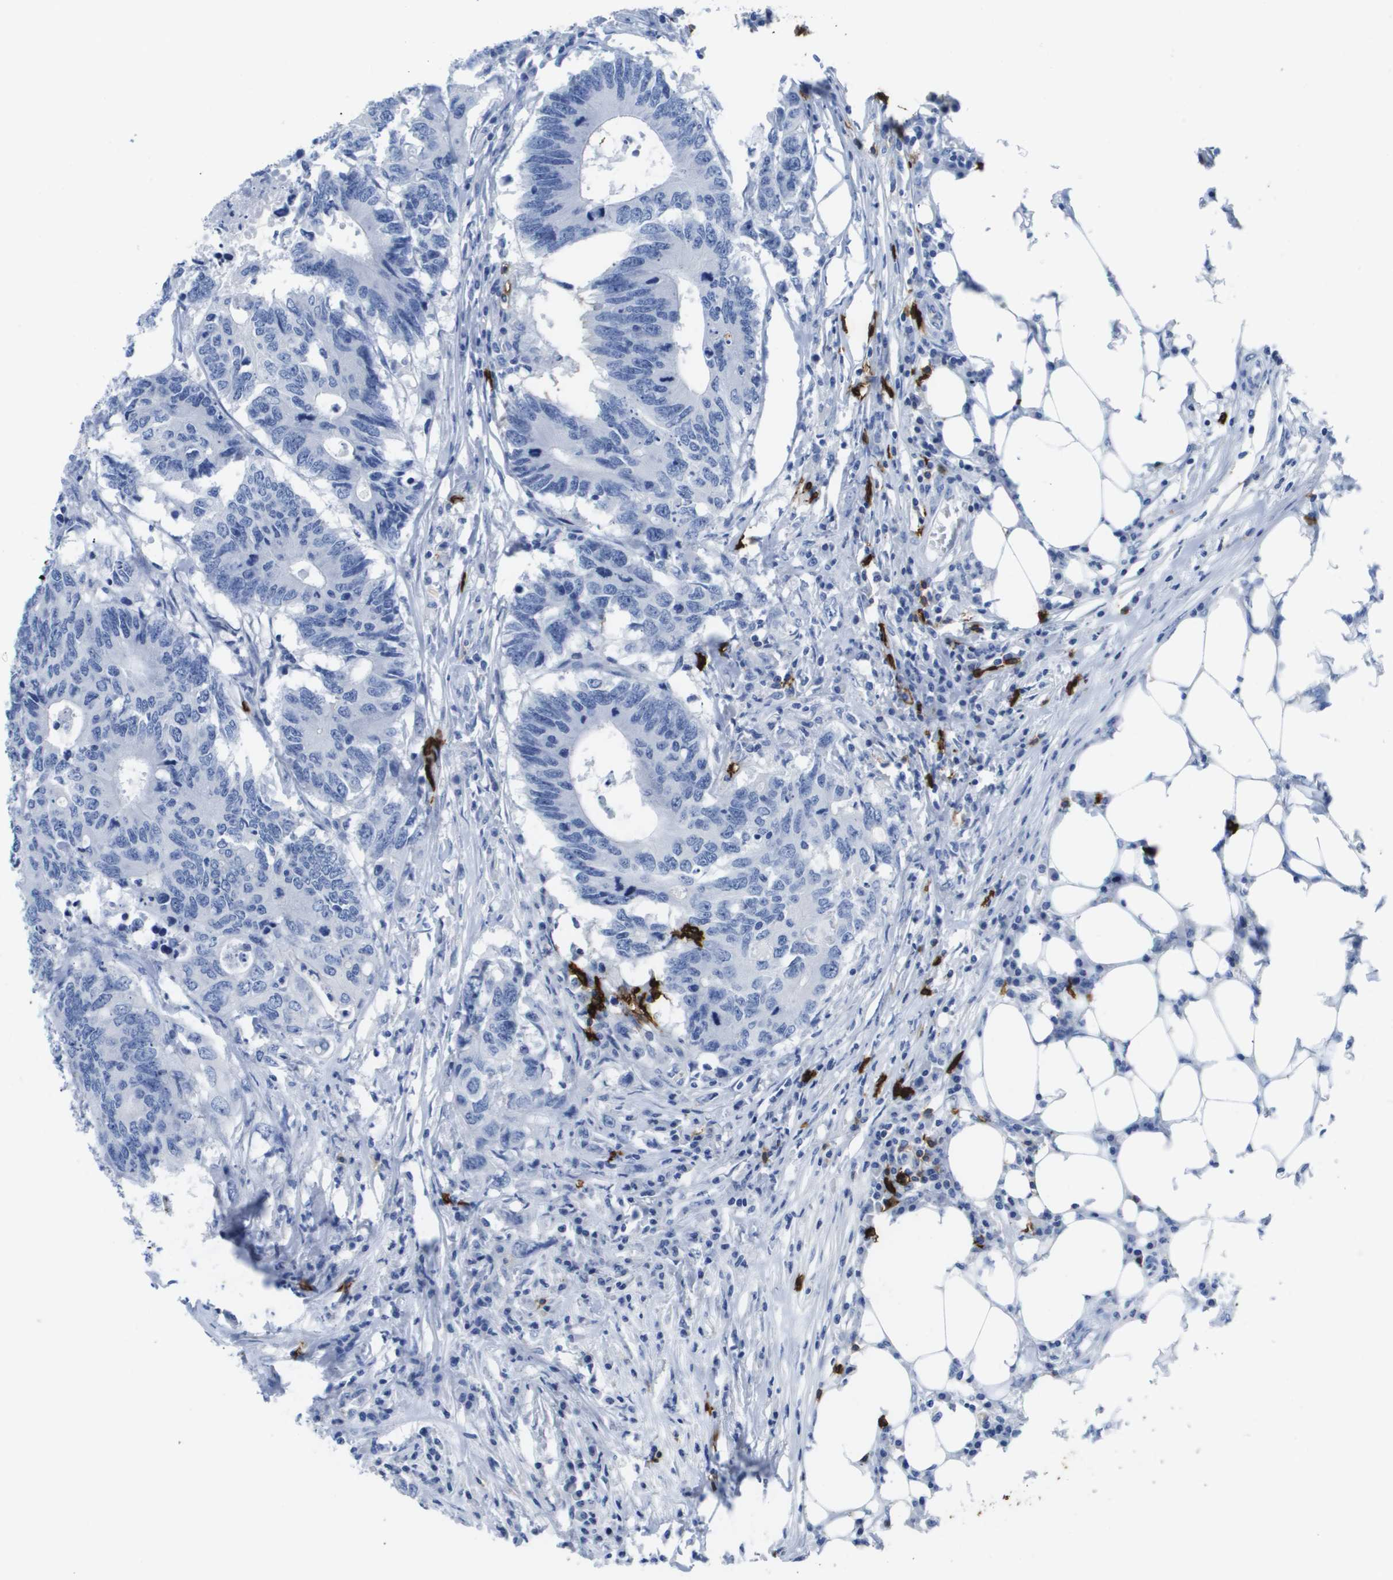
{"staining": {"intensity": "negative", "quantity": "none", "location": "none"}, "tissue": "colorectal cancer", "cell_type": "Tumor cells", "image_type": "cancer", "snomed": [{"axis": "morphology", "description": "Adenocarcinoma, NOS"}, {"axis": "topography", "description": "Colon"}], "caption": "Adenocarcinoma (colorectal) stained for a protein using immunohistochemistry exhibits no positivity tumor cells.", "gene": "MS4A1", "patient": {"sex": "male", "age": 71}}